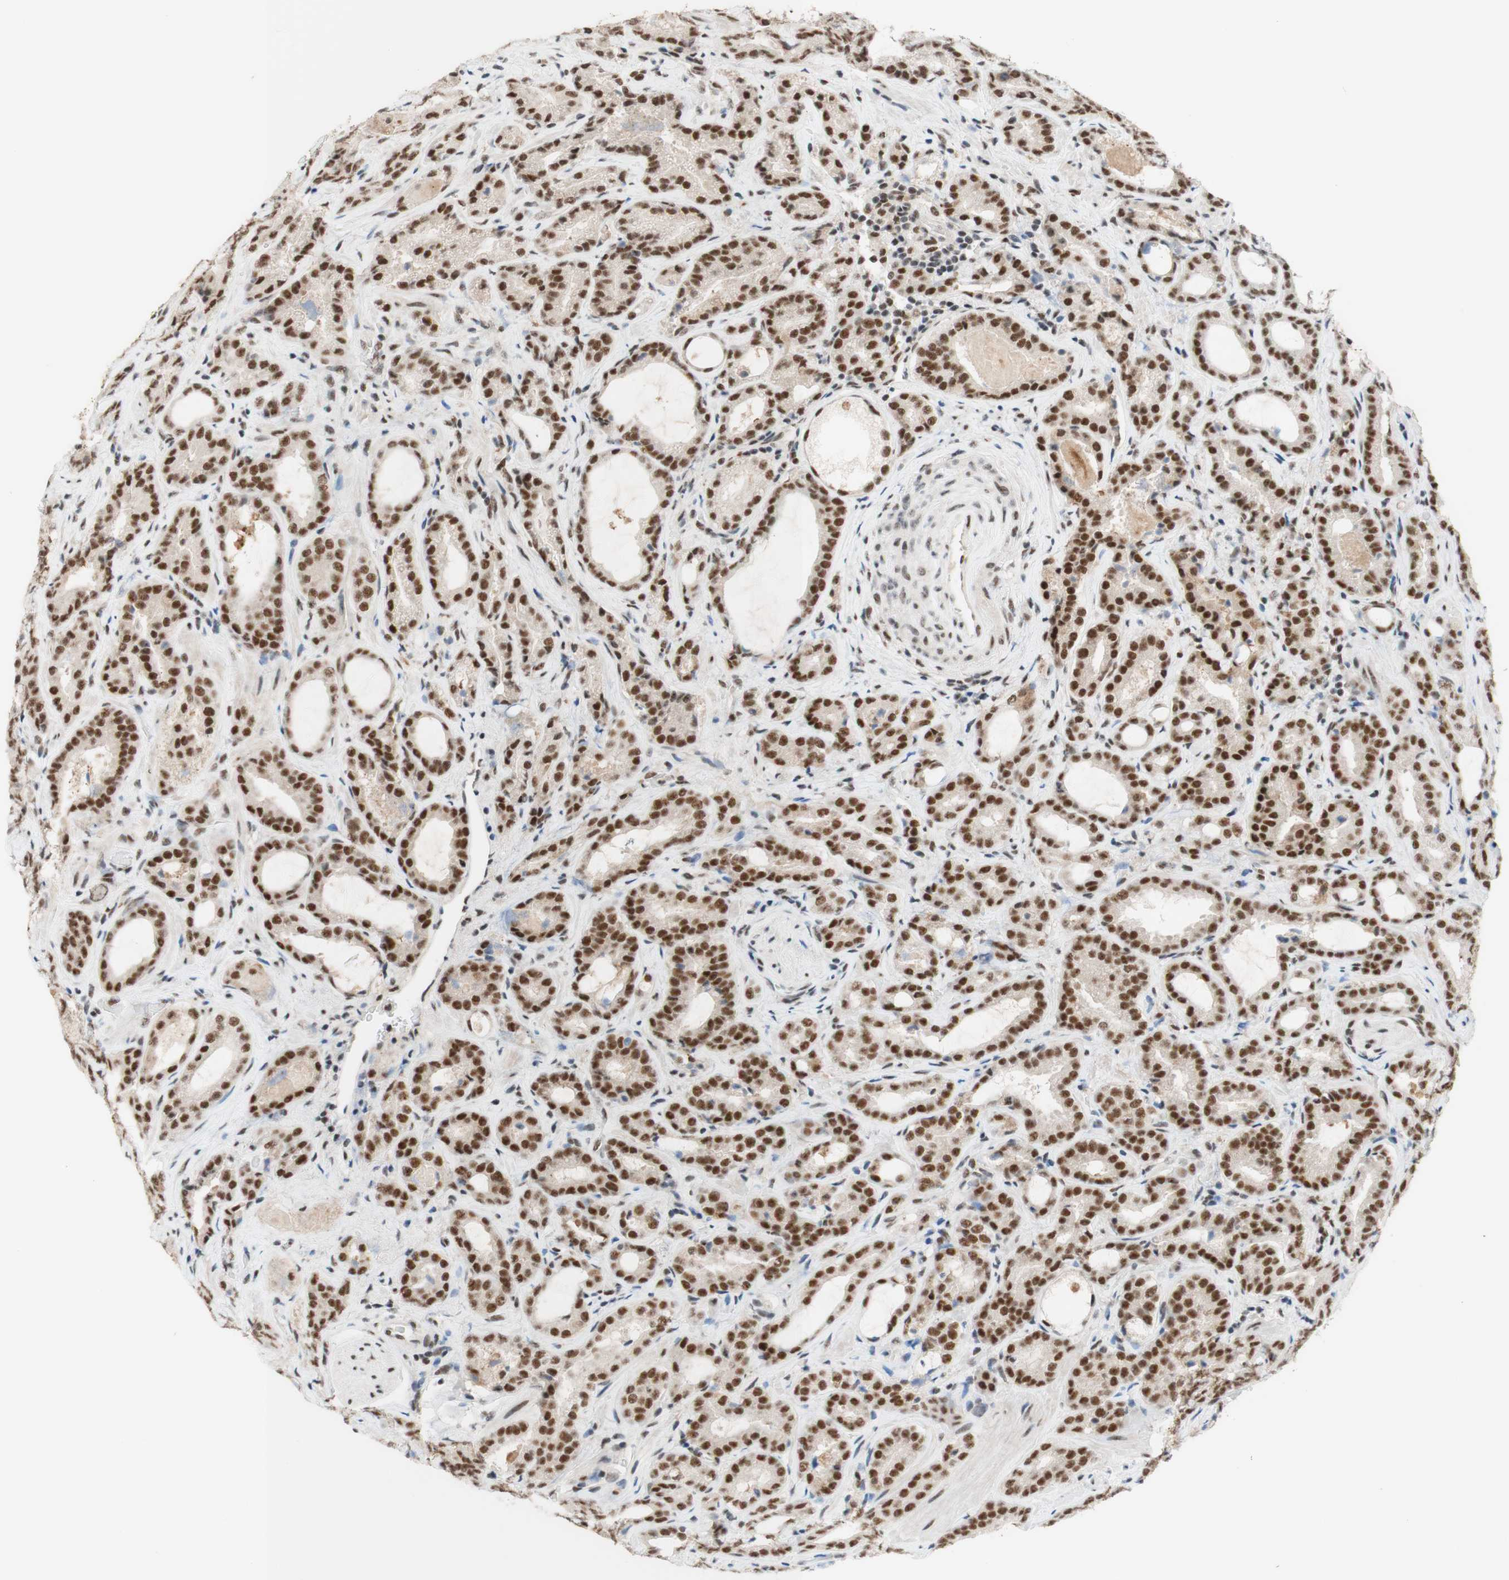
{"staining": {"intensity": "strong", "quantity": ">75%", "location": "nuclear"}, "tissue": "prostate cancer", "cell_type": "Tumor cells", "image_type": "cancer", "snomed": [{"axis": "morphology", "description": "Adenocarcinoma, Low grade"}, {"axis": "topography", "description": "Prostate"}], "caption": "A histopathology image showing strong nuclear expression in about >75% of tumor cells in prostate low-grade adenocarcinoma, as visualized by brown immunohistochemical staining.", "gene": "PRPF19", "patient": {"sex": "male", "age": 60}}